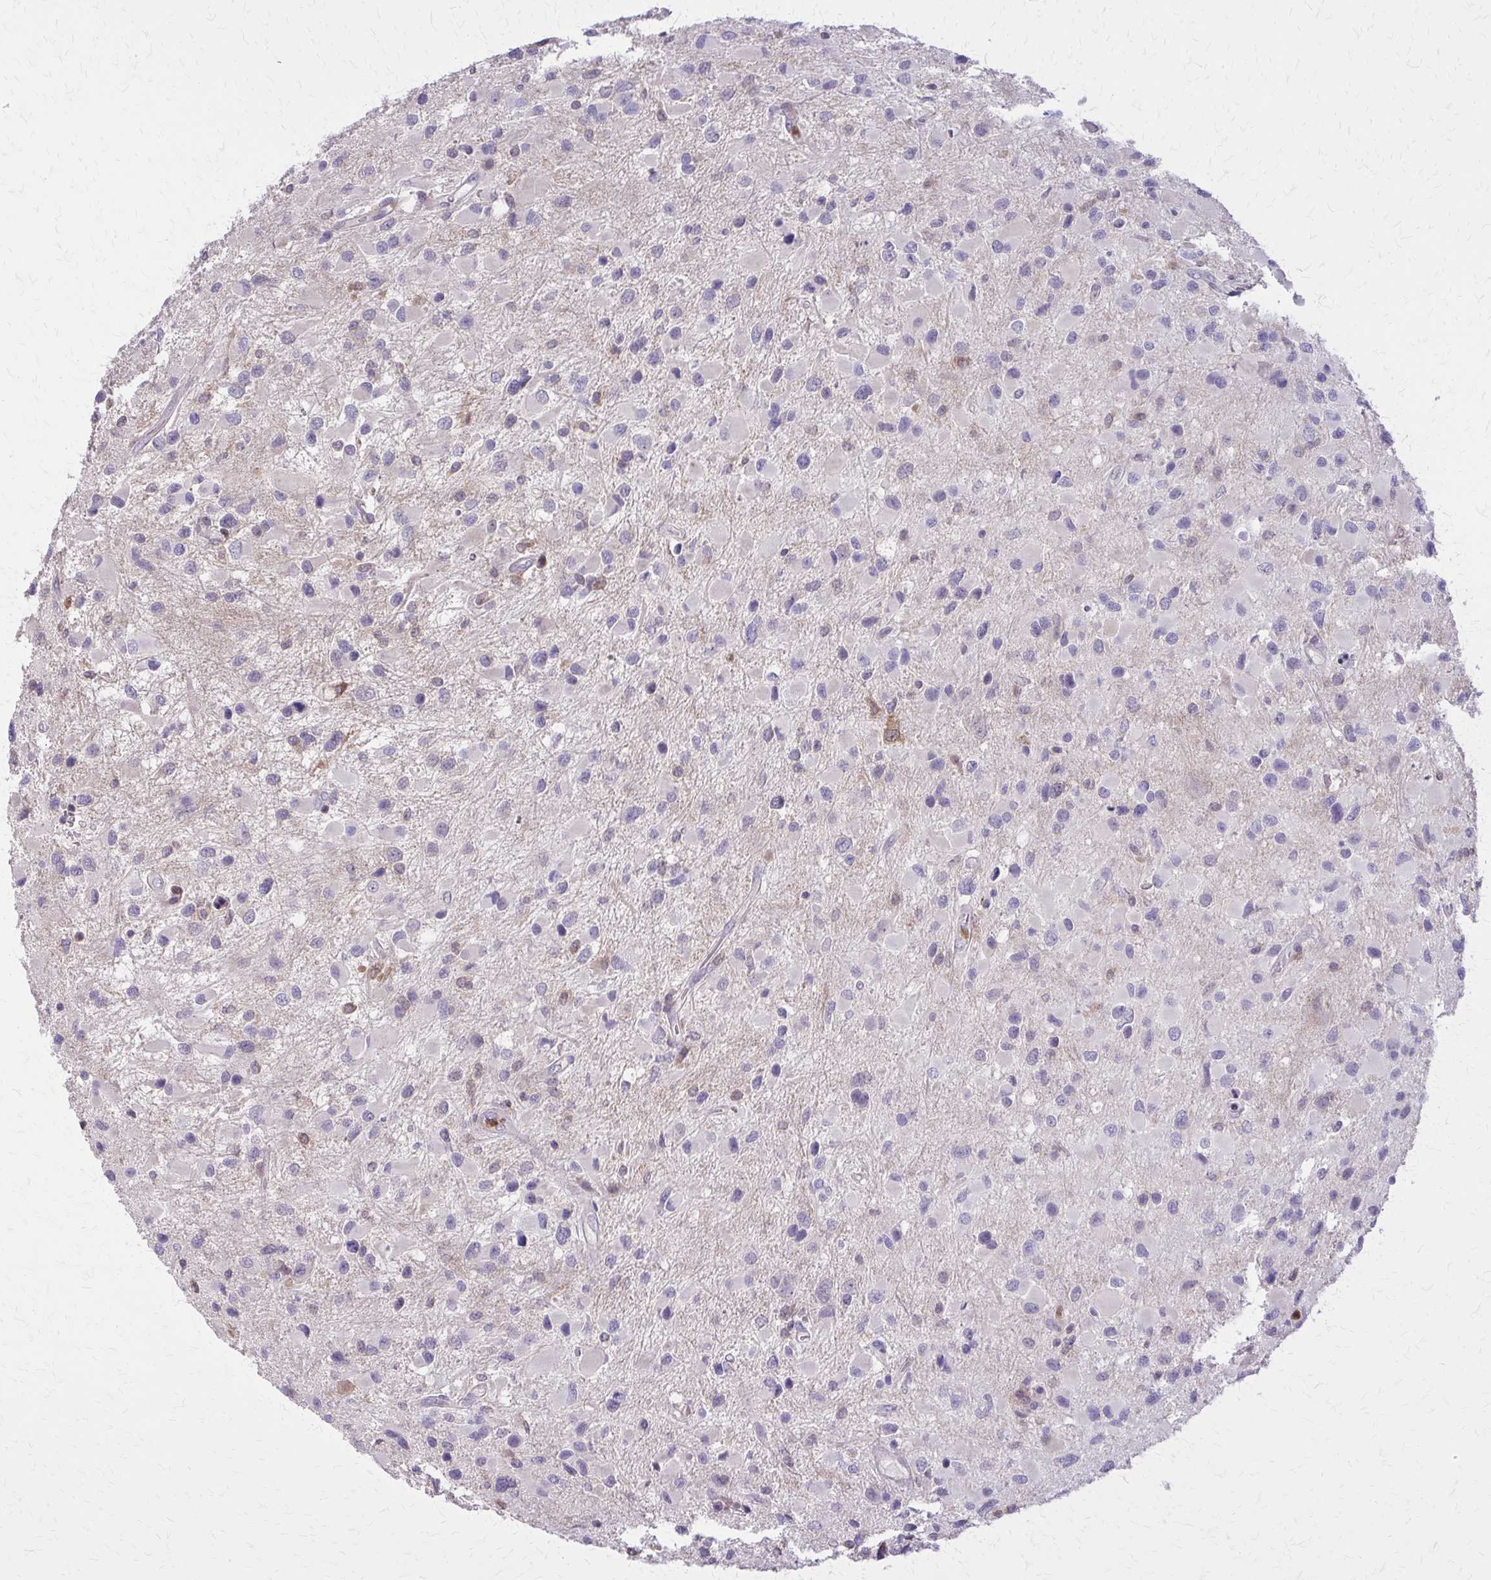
{"staining": {"intensity": "negative", "quantity": "none", "location": "none"}, "tissue": "glioma", "cell_type": "Tumor cells", "image_type": "cancer", "snomed": [{"axis": "morphology", "description": "Glioma, malignant, Low grade"}, {"axis": "topography", "description": "Brain"}], "caption": "DAB (3,3'-diaminobenzidine) immunohistochemical staining of human malignant glioma (low-grade) exhibits no significant expression in tumor cells.", "gene": "NRBF2", "patient": {"sex": "female", "age": 32}}